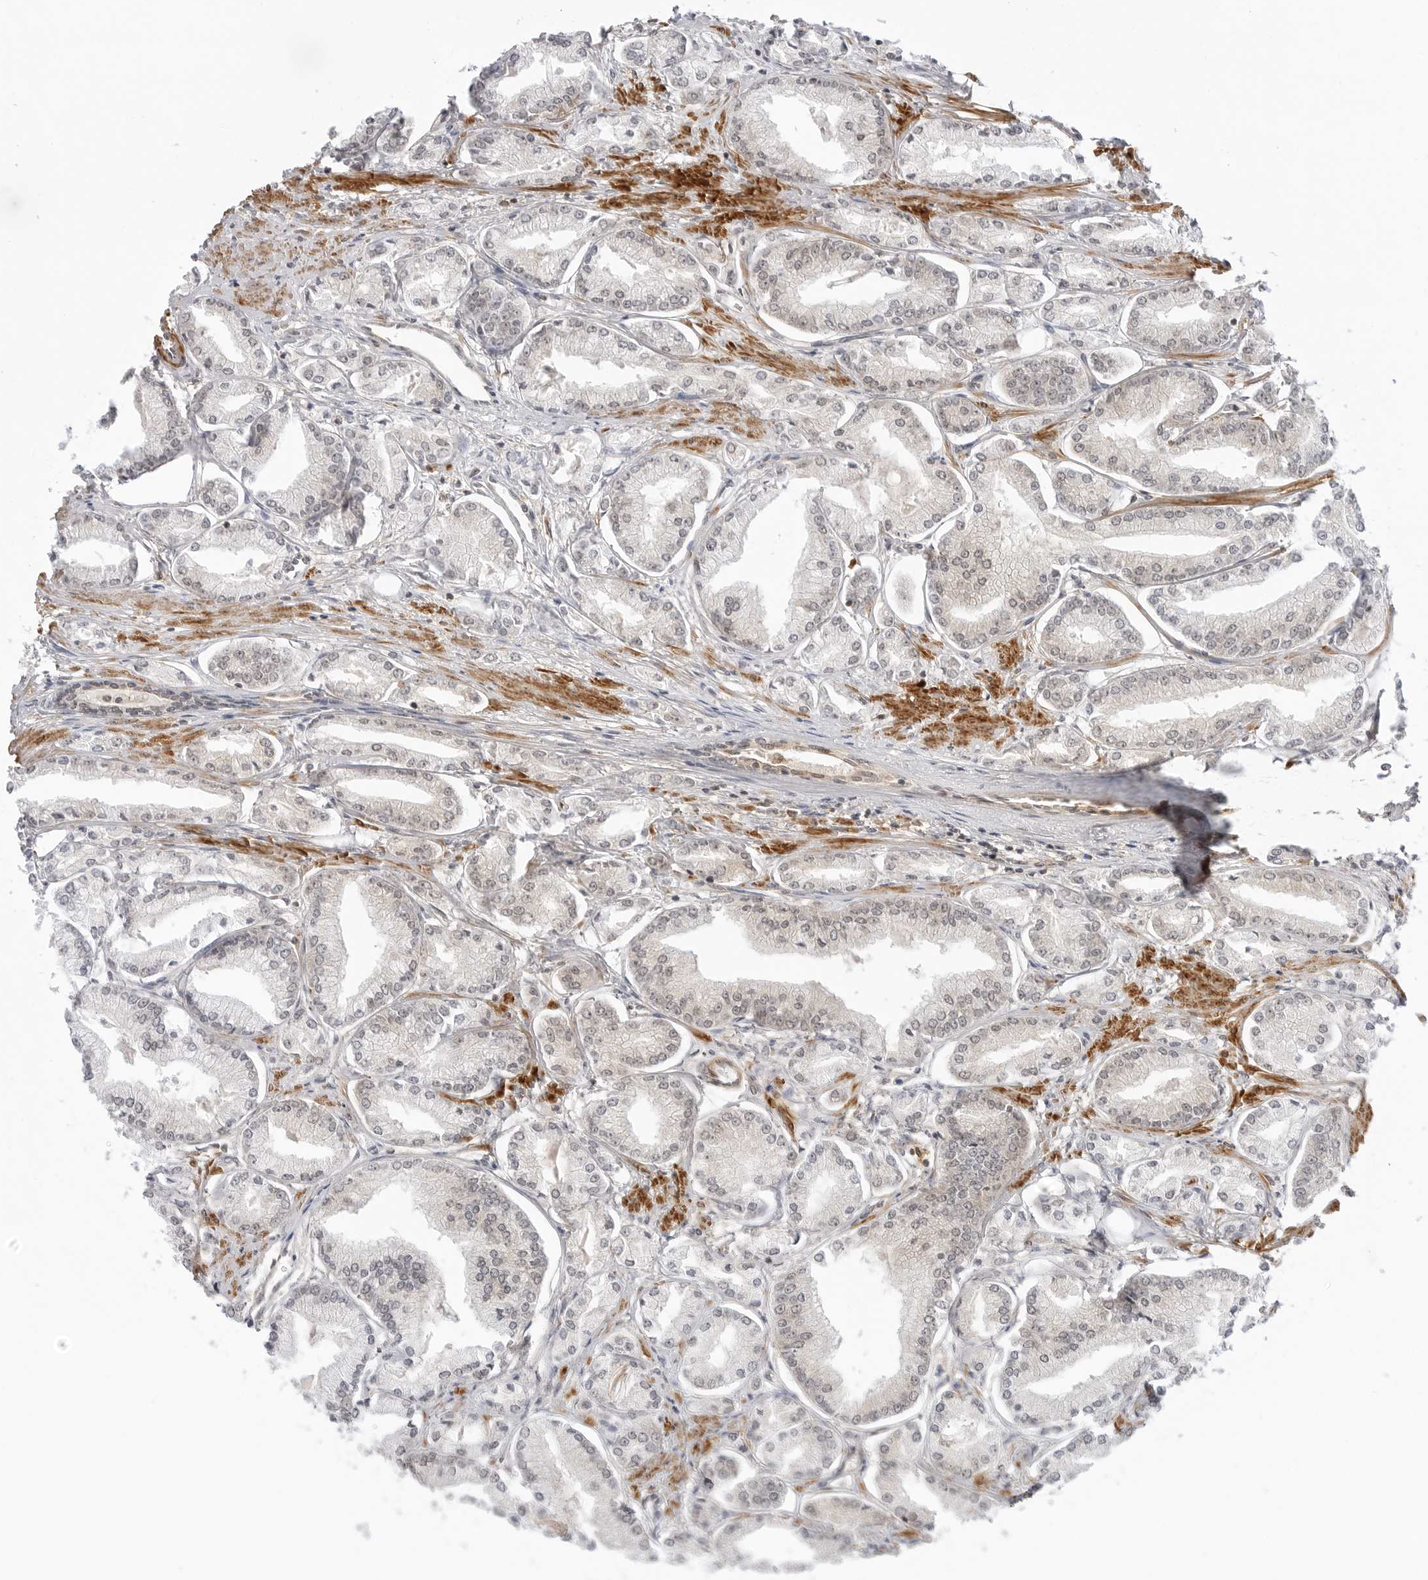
{"staining": {"intensity": "negative", "quantity": "none", "location": "none"}, "tissue": "prostate cancer", "cell_type": "Tumor cells", "image_type": "cancer", "snomed": [{"axis": "morphology", "description": "Adenocarcinoma, Low grade"}, {"axis": "topography", "description": "Prostate"}], "caption": "Immunohistochemistry (IHC) micrograph of human prostate adenocarcinoma (low-grade) stained for a protein (brown), which shows no expression in tumor cells.", "gene": "MAP2K5", "patient": {"sex": "male", "age": 52}}